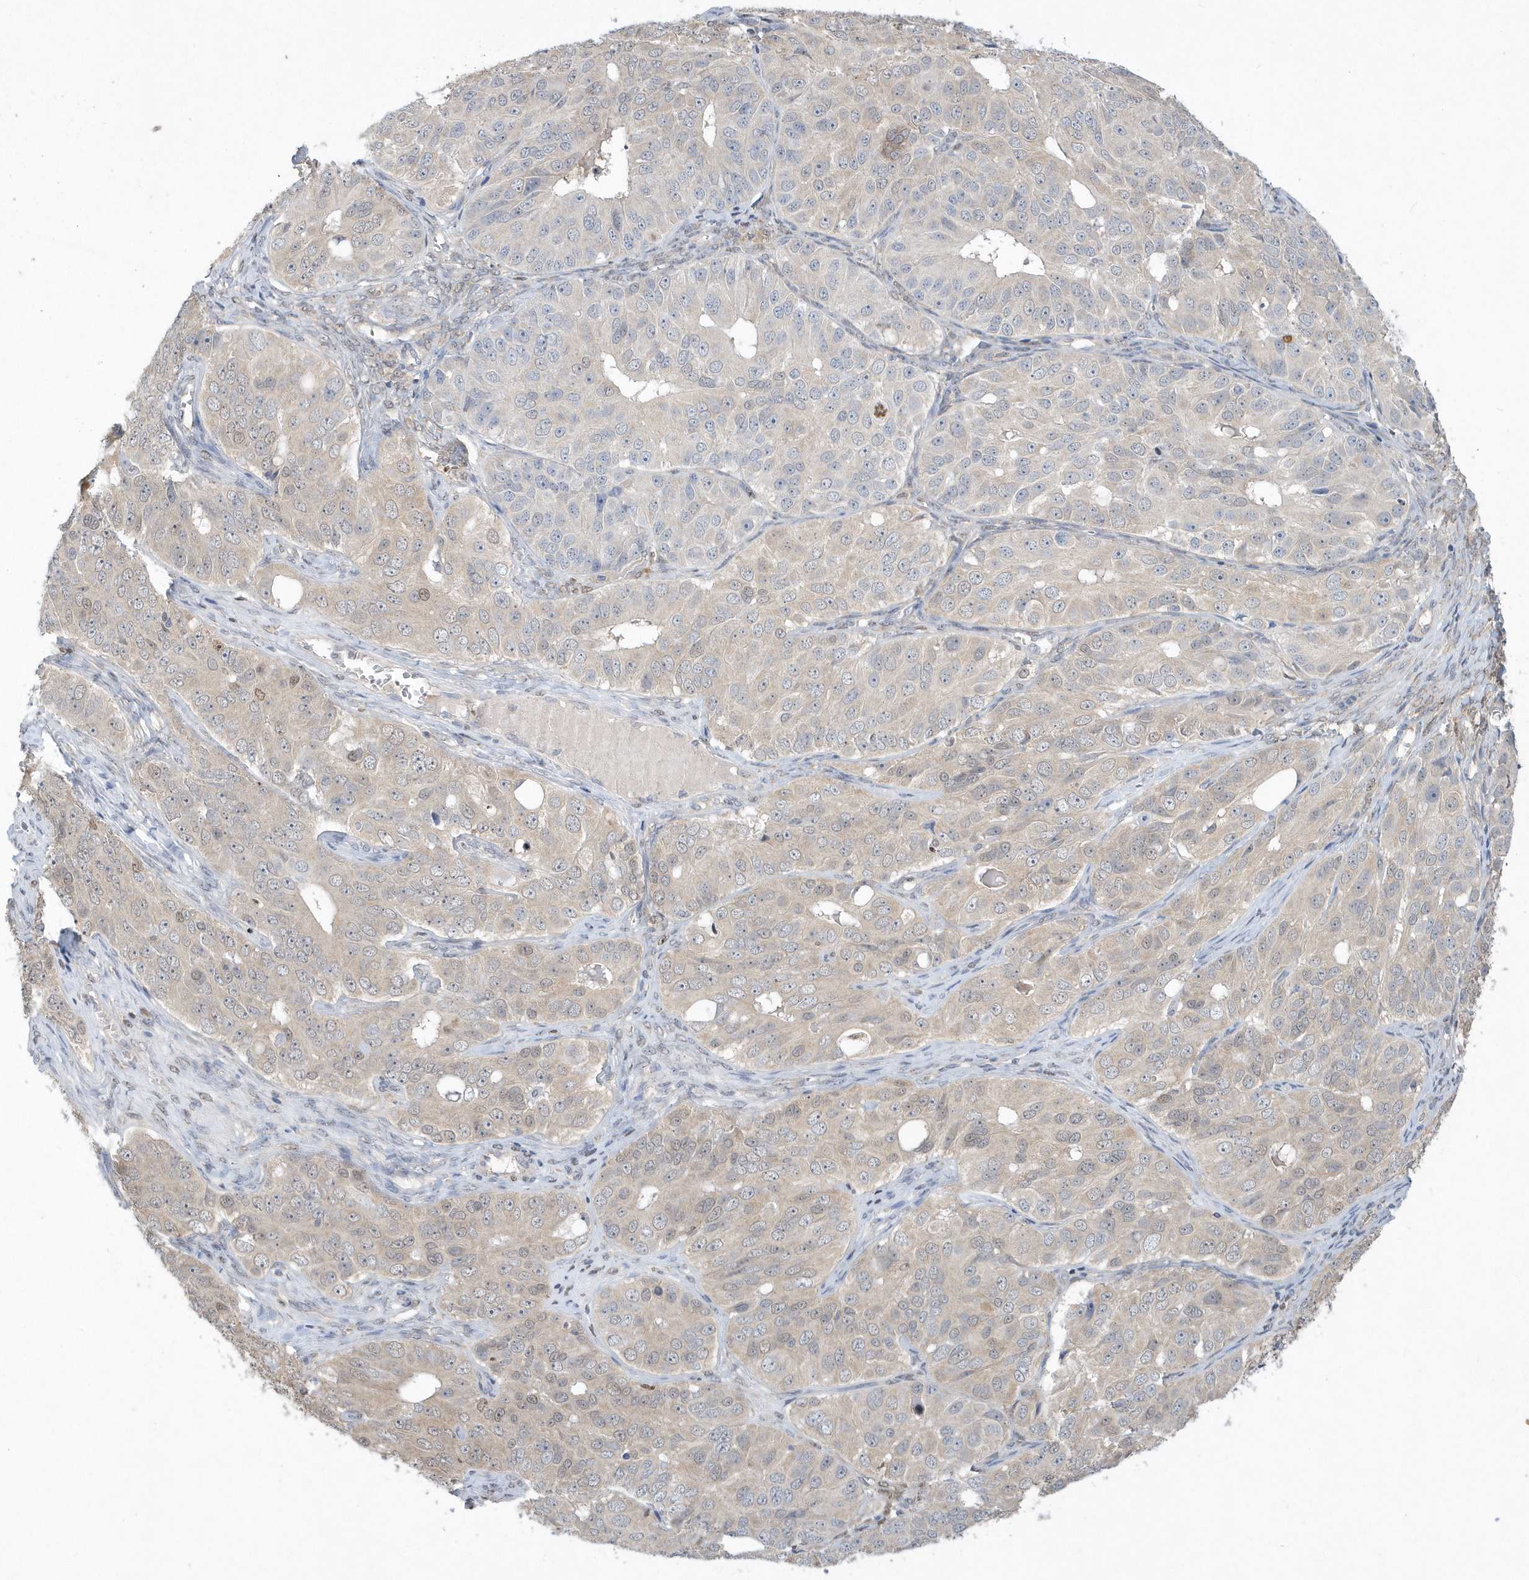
{"staining": {"intensity": "weak", "quantity": ">75%", "location": "cytoplasmic/membranous"}, "tissue": "ovarian cancer", "cell_type": "Tumor cells", "image_type": "cancer", "snomed": [{"axis": "morphology", "description": "Carcinoma, endometroid"}, {"axis": "topography", "description": "Ovary"}], "caption": "Protein expression analysis of ovarian cancer shows weak cytoplasmic/membranous staining in about >75% of tumor cells.", "gene": "AKR7A2", "patient": {"sex": "female", "age": 51}}